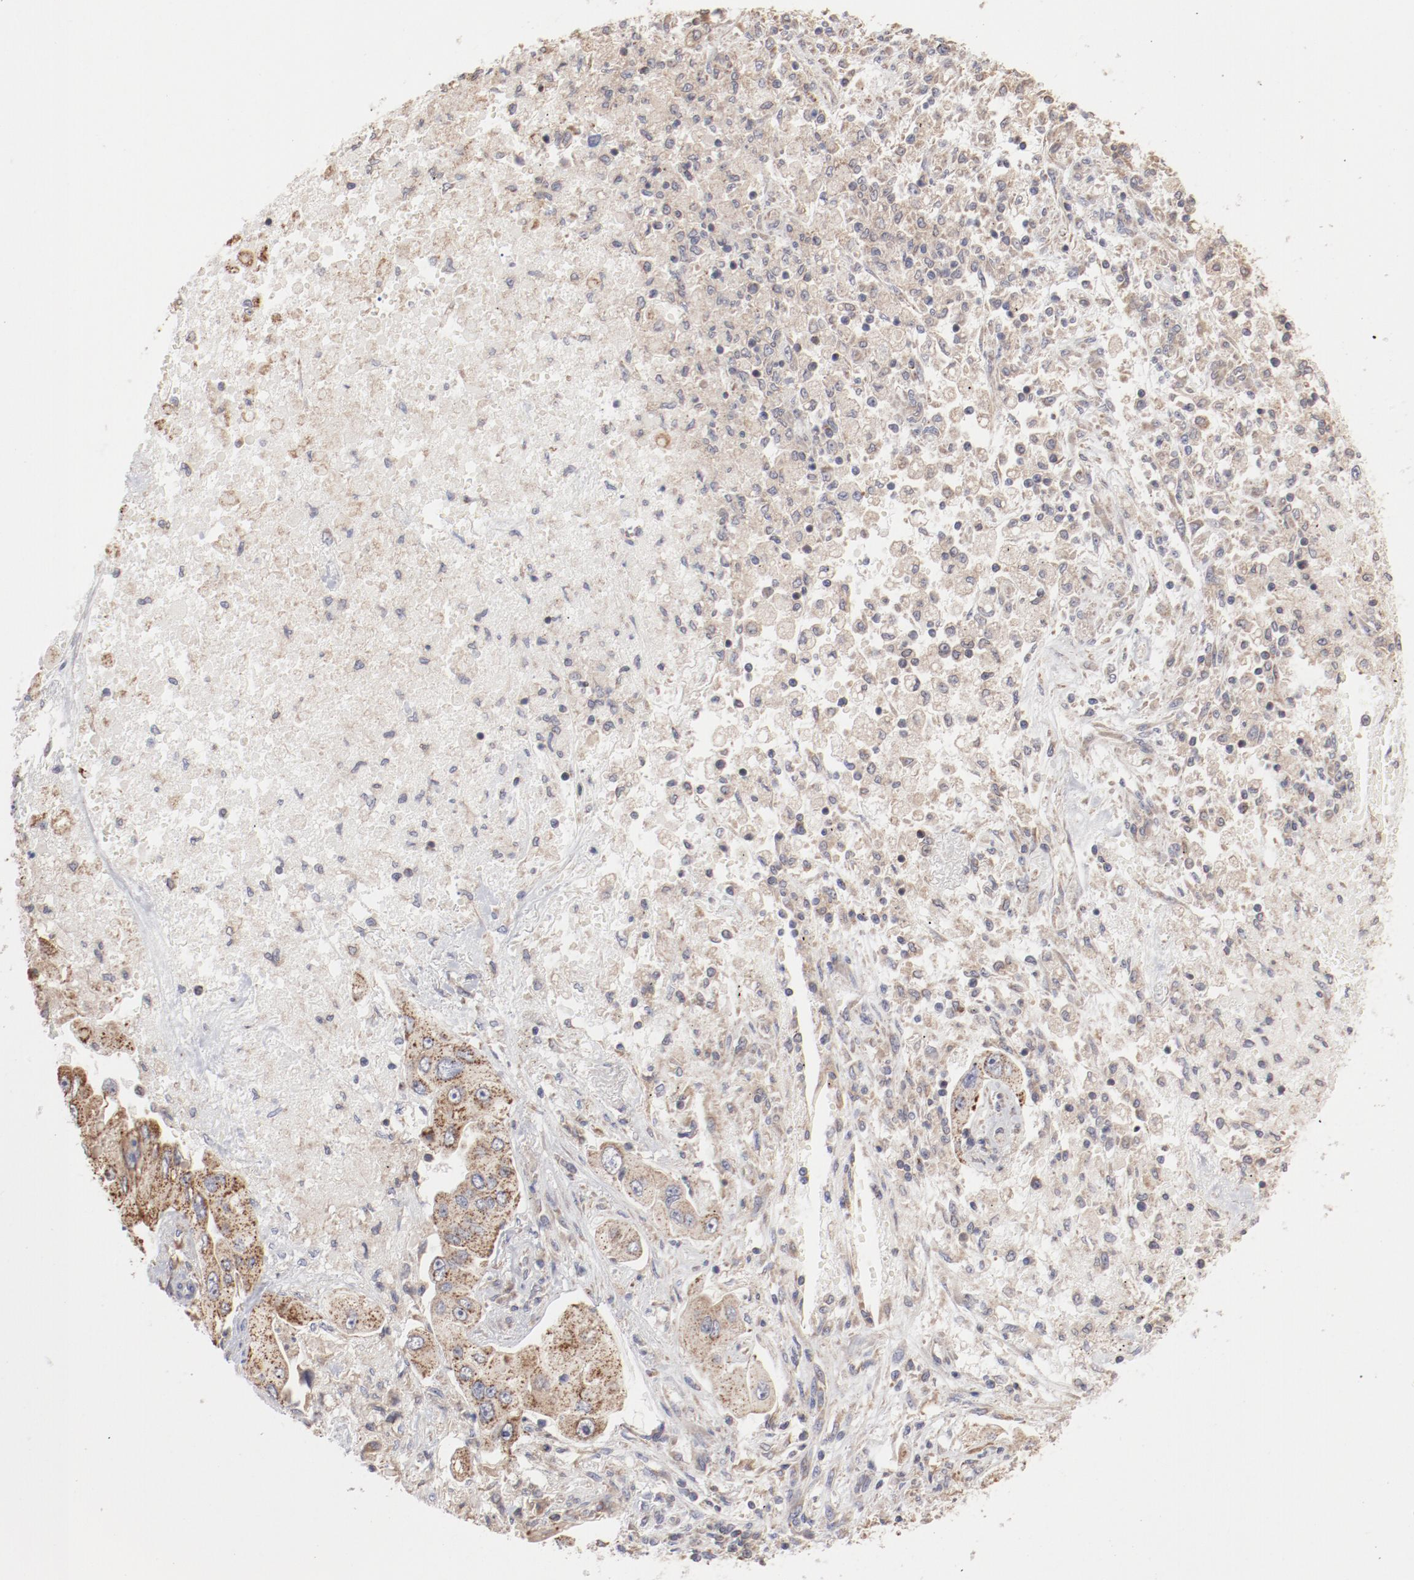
{"staining": {"intensity": "moderate", "quantity": ">75%", "location": "cytoplasmic/membranous"}, "tissue": "lung cancer", "cell_type": "Tumor cells", "image_type": "cancer", "snomed": [{"axis": "morphology", "description": "Adenocarcinoma, NOS"}, {"axis": "topography", "description": "Lung"}], "caption": "Protein expression by immunohistochemistry (IHC) displays moderate cytoplasmic/membranous expression in approximately >75% of tumor cells in lung cancer (adenocarcinoma).", "gene": "PPFIBP2", "patient": {"sex": "male", "age": 84}}